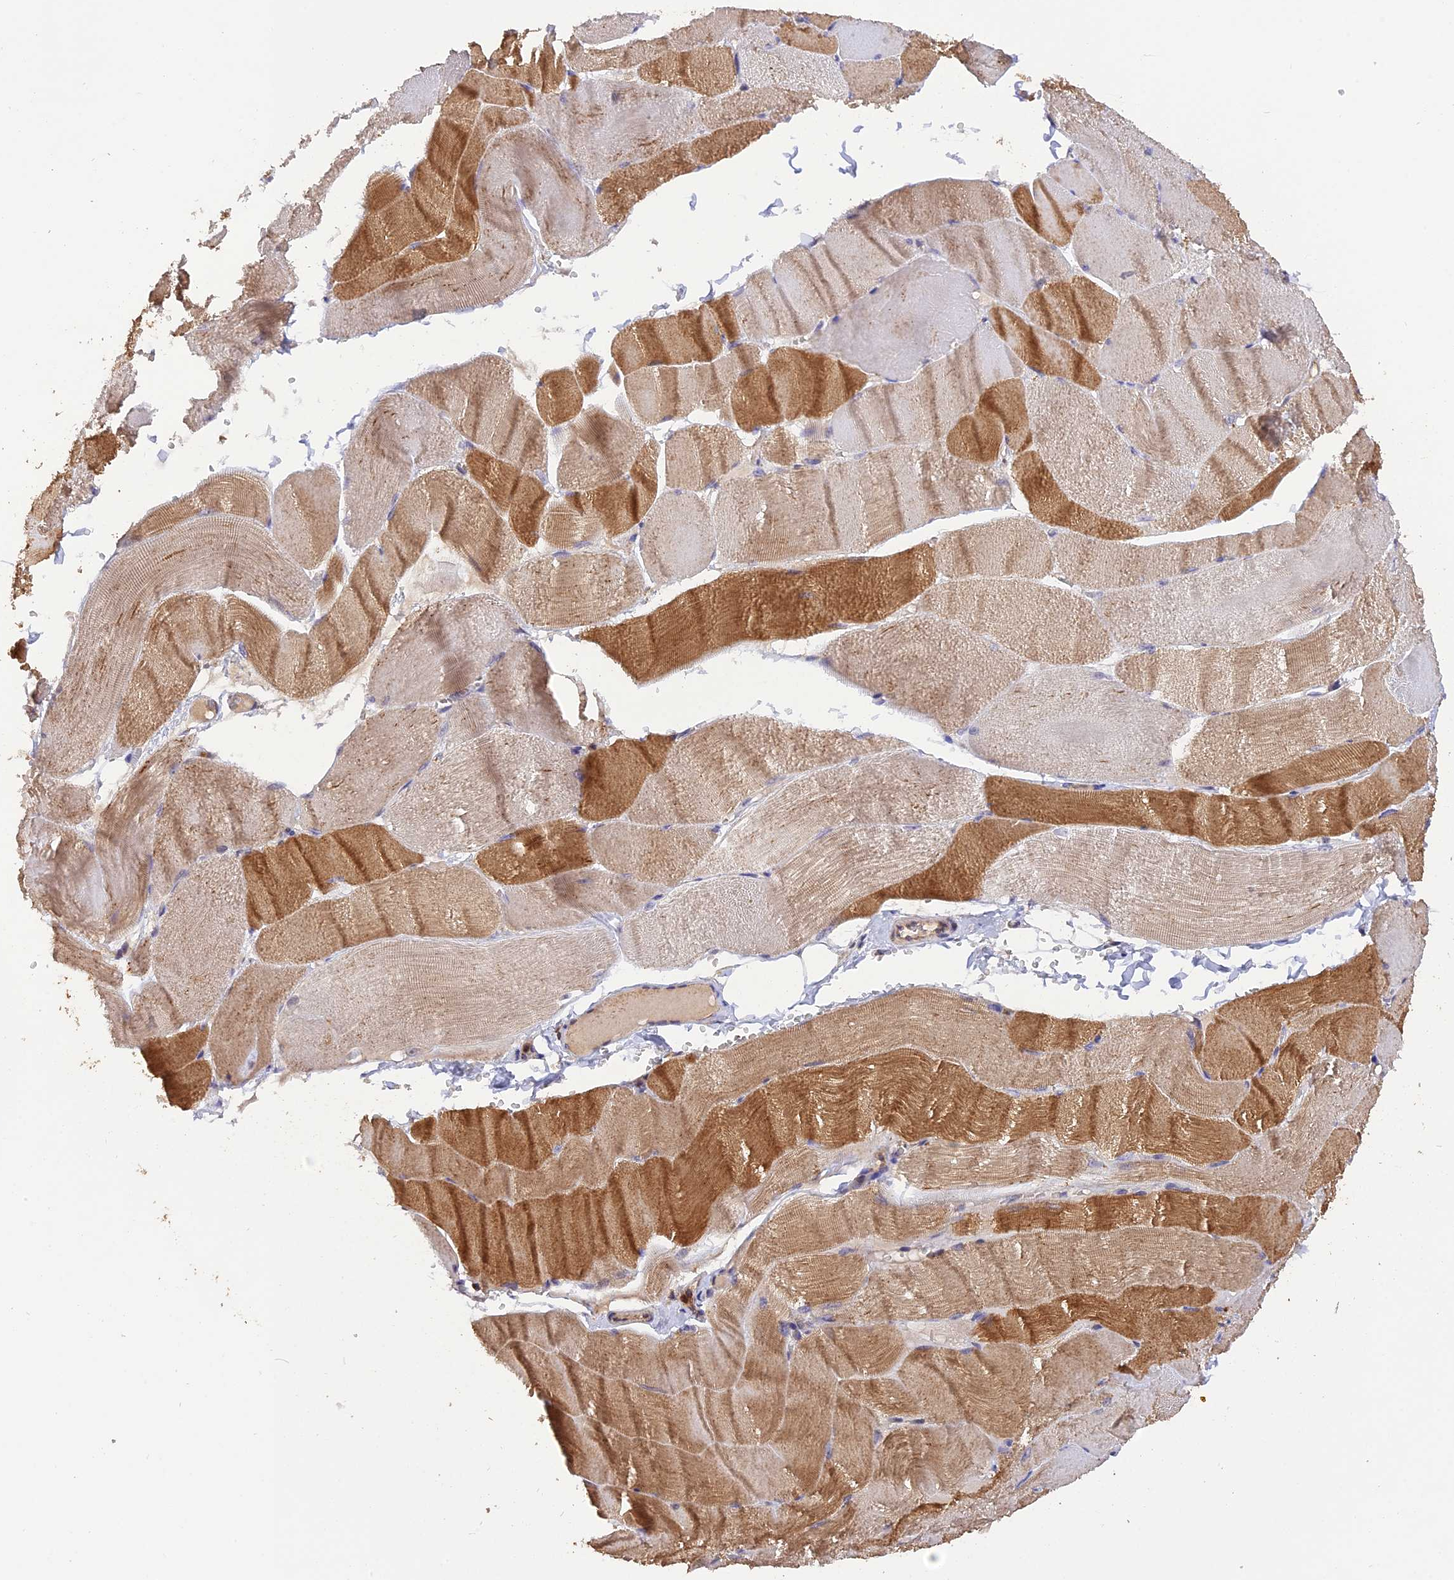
{"staining": {"intensity": "strong", "quantity": "25%-75%", "location": "cytoplasmic/membranous"}, "tissue": "skeletal muscle", "cell_type": "Myocytes", "image_type": "normal", "snomed": [{"axis": "morphology", "description": "Normal tissue, NOS"}, {"axis": "morphology", "description": "Basal cell carcinoma"}, {"axis": "topography", "description": "Skeletal muscle"}], "caption": "Strong cytoplasmic/membranous expression for a protein is seen in about 25%-75% of myocytes of normal skeletal muscle using immunohistochemistry (IHC).", "gene": "PEX3", "patient": {"sex": "female", "age": 64}}